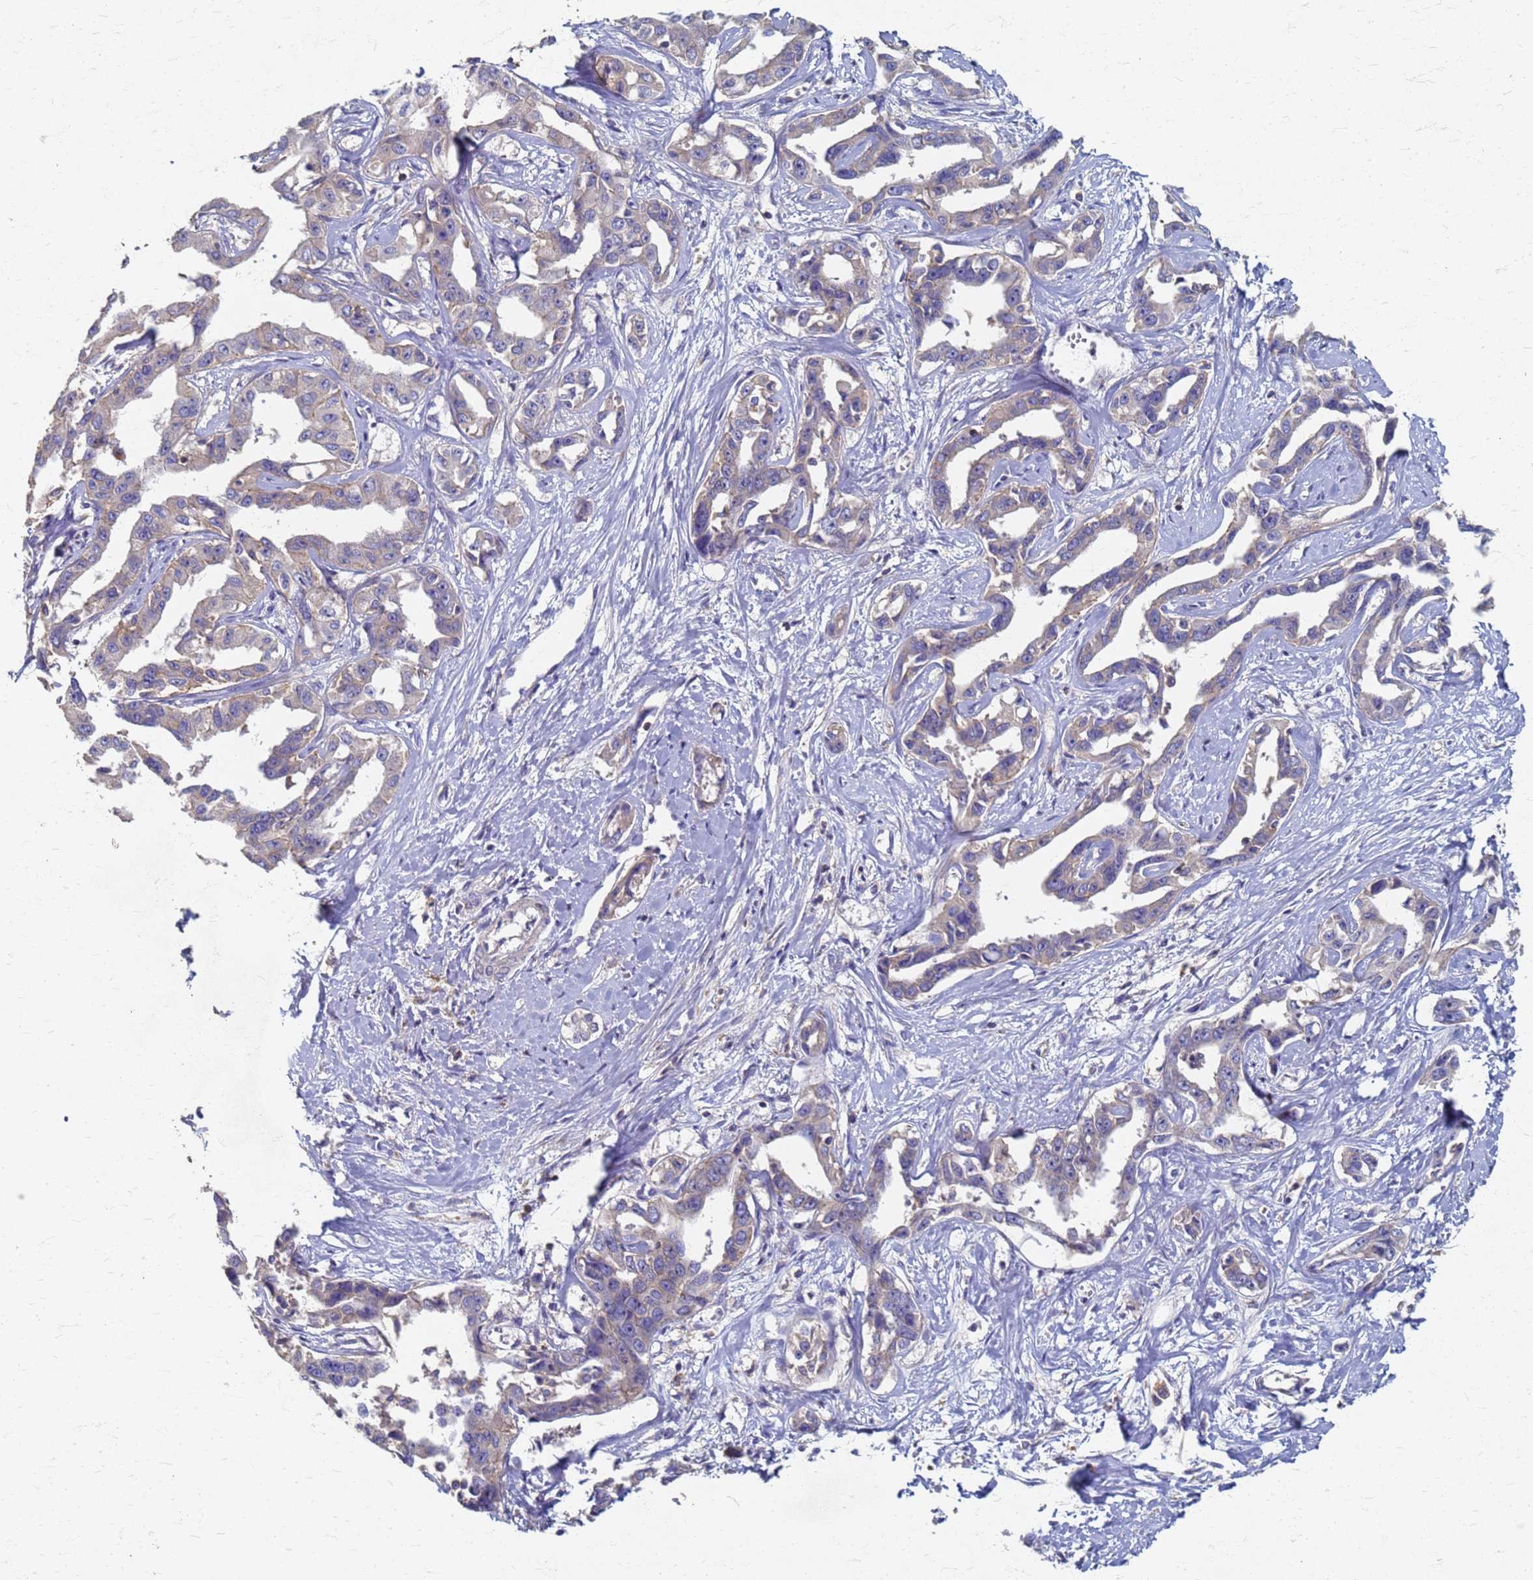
{"staining": {"intensity": "negative", "quantity": "none", "location": "none"}, "tissue": "liver cancer", "cell_type": "Tumor cells", "image_type": "cancer", "snomed": [{"axis": "morphology", "description": "Cholangiocarcinoma"}, {"axis": "topography", "description": "Liver"}], "caption": "Immunohistochemical staining of liver cancer (cholangiocarcinoma) exhibits no significant positivity in tumor cells. (Immunohistochemistry (ihc), brightfield microscopy, high magnification).", "gene": "KRCC1", "patient": {"sex": "male", "age": 59}}